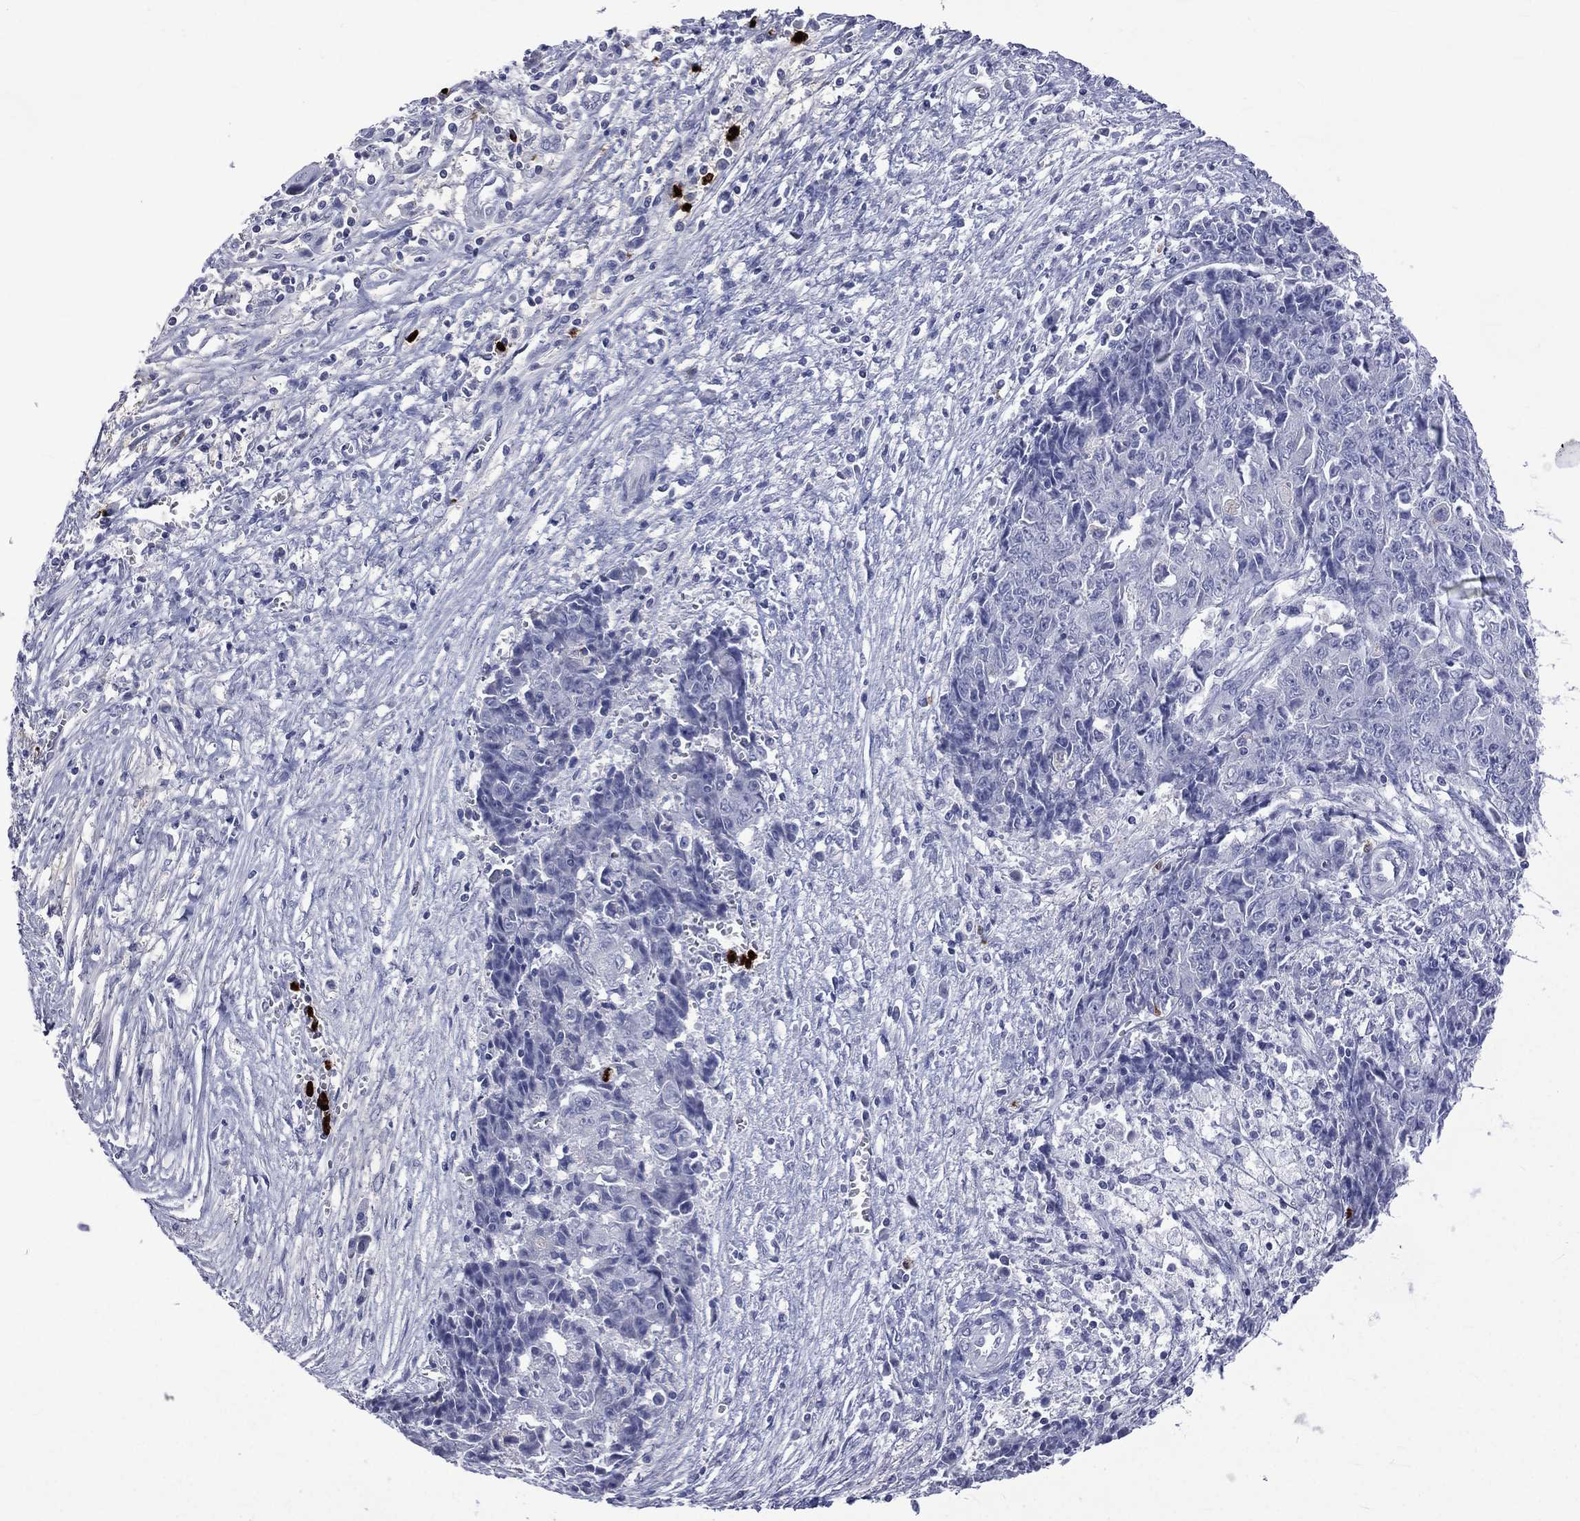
{"staining": {"intensity": "negative", "quantity": "none", "location": "none"}, "tissue": "ovarian cancer", "cell_type": "Tumor cells", "image_type": "cancer", "snomed": [{"axis": "morphology", "description": "Carcinoma, endometroid"}, {"axis": "topography", "description": "Ovary"}], "caption": "IHC histopathology image of ovarian endometroid carcinoma stained for a protein (brown), which reveals no staining in tumor cells.", "gene": "ELANE", "patient": {"sex": "female", "age": 42}}